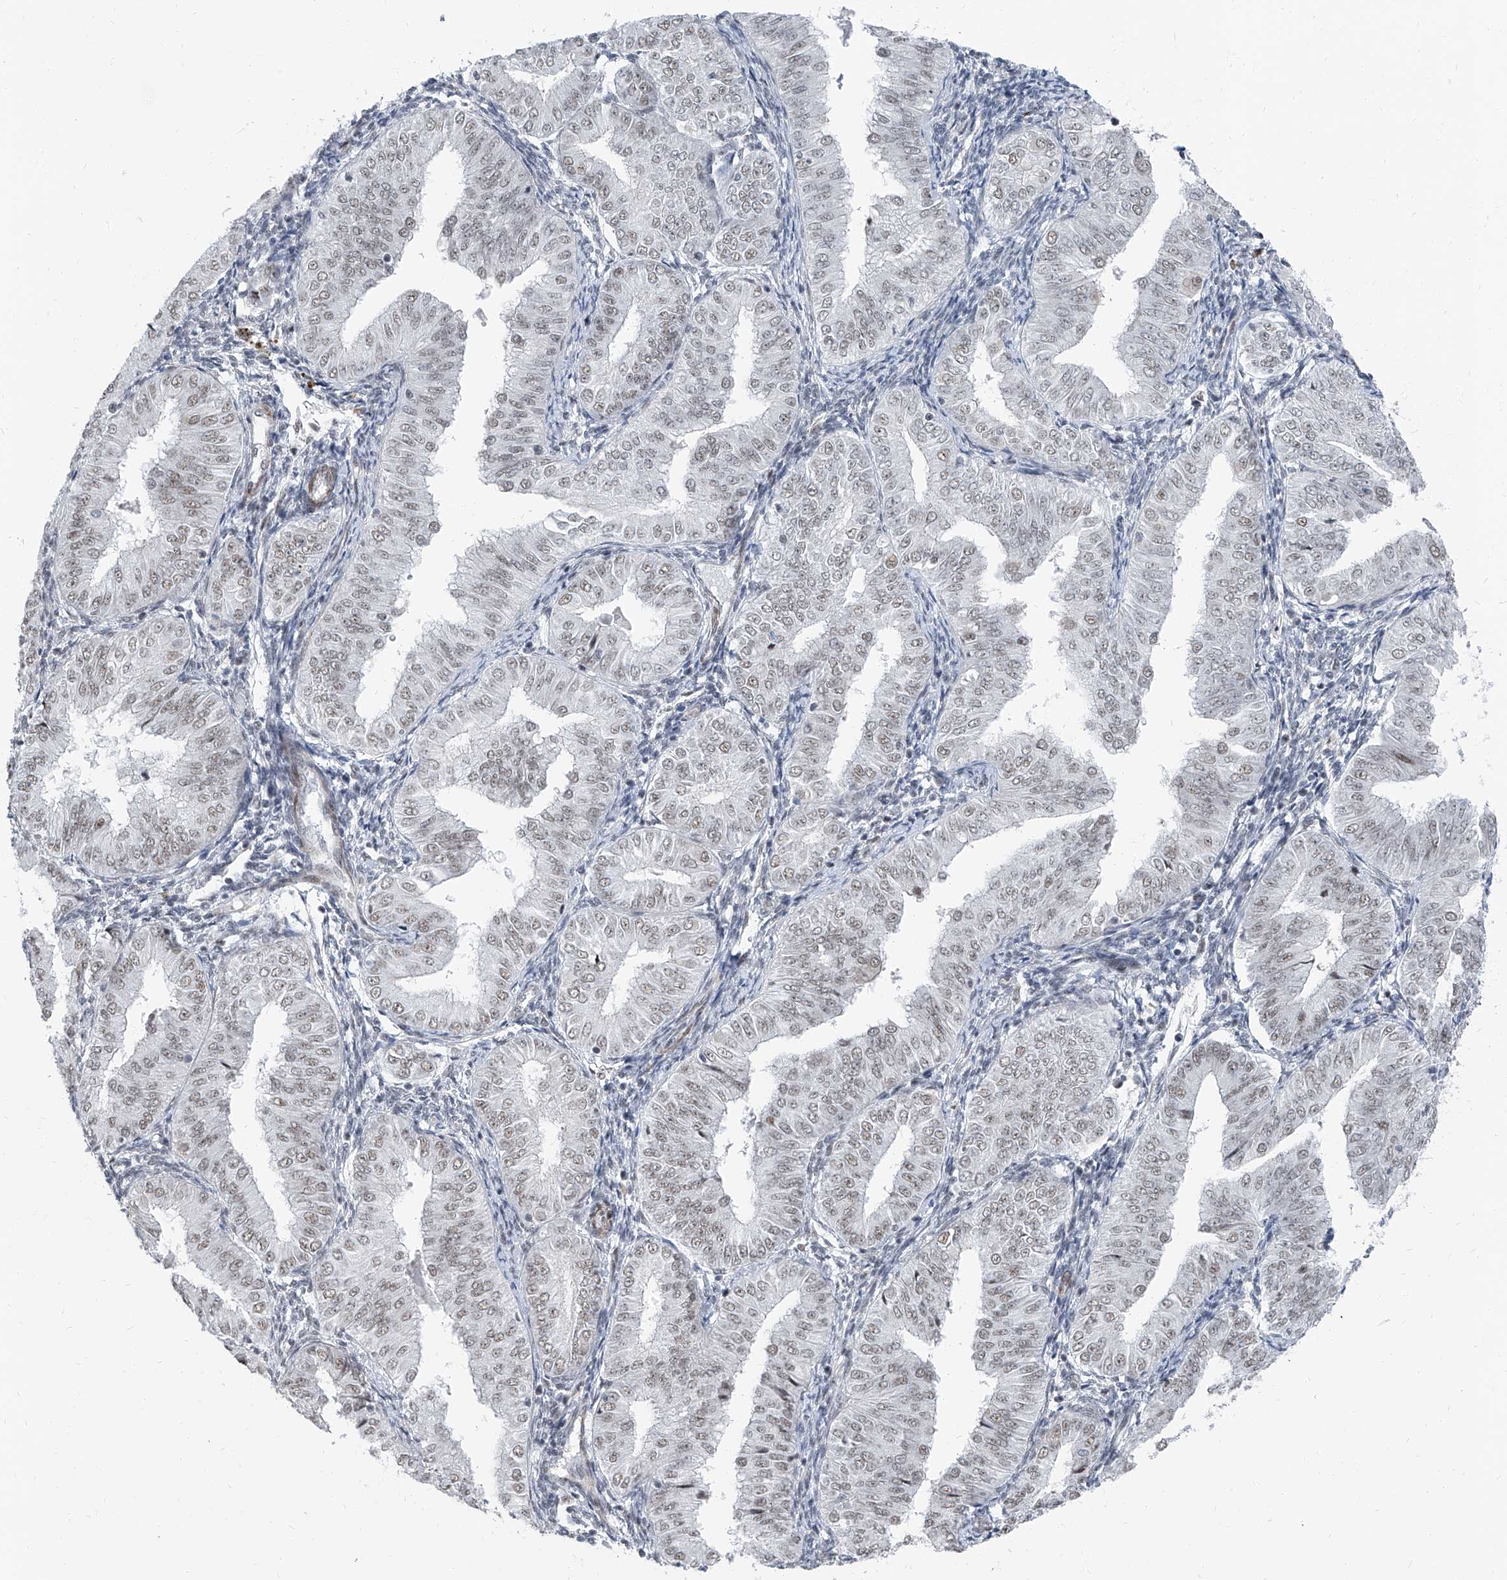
{"staining": {"intensity": "weak", "quantity": "25%-75%", "location": "nuclear"}, "tissue": "endometrial cancer", "cell_type": "Tumor cells", "image_type": "cancer", "snomed": [{"axis": "morphology", "description": "Normal tissue, NOS"}, {"axis": "morphology", "description": "Adenocarcinoma, NOS"}, {"axis": "topography", "description": "Endometrium"}], "caption": "Endometrial adenocarcinoma tissue reveals weak nuclear staining in about 25%-75% of tumor cells", "gene": "TXLNB", "patient": {"sex": "female", "age": 53}}